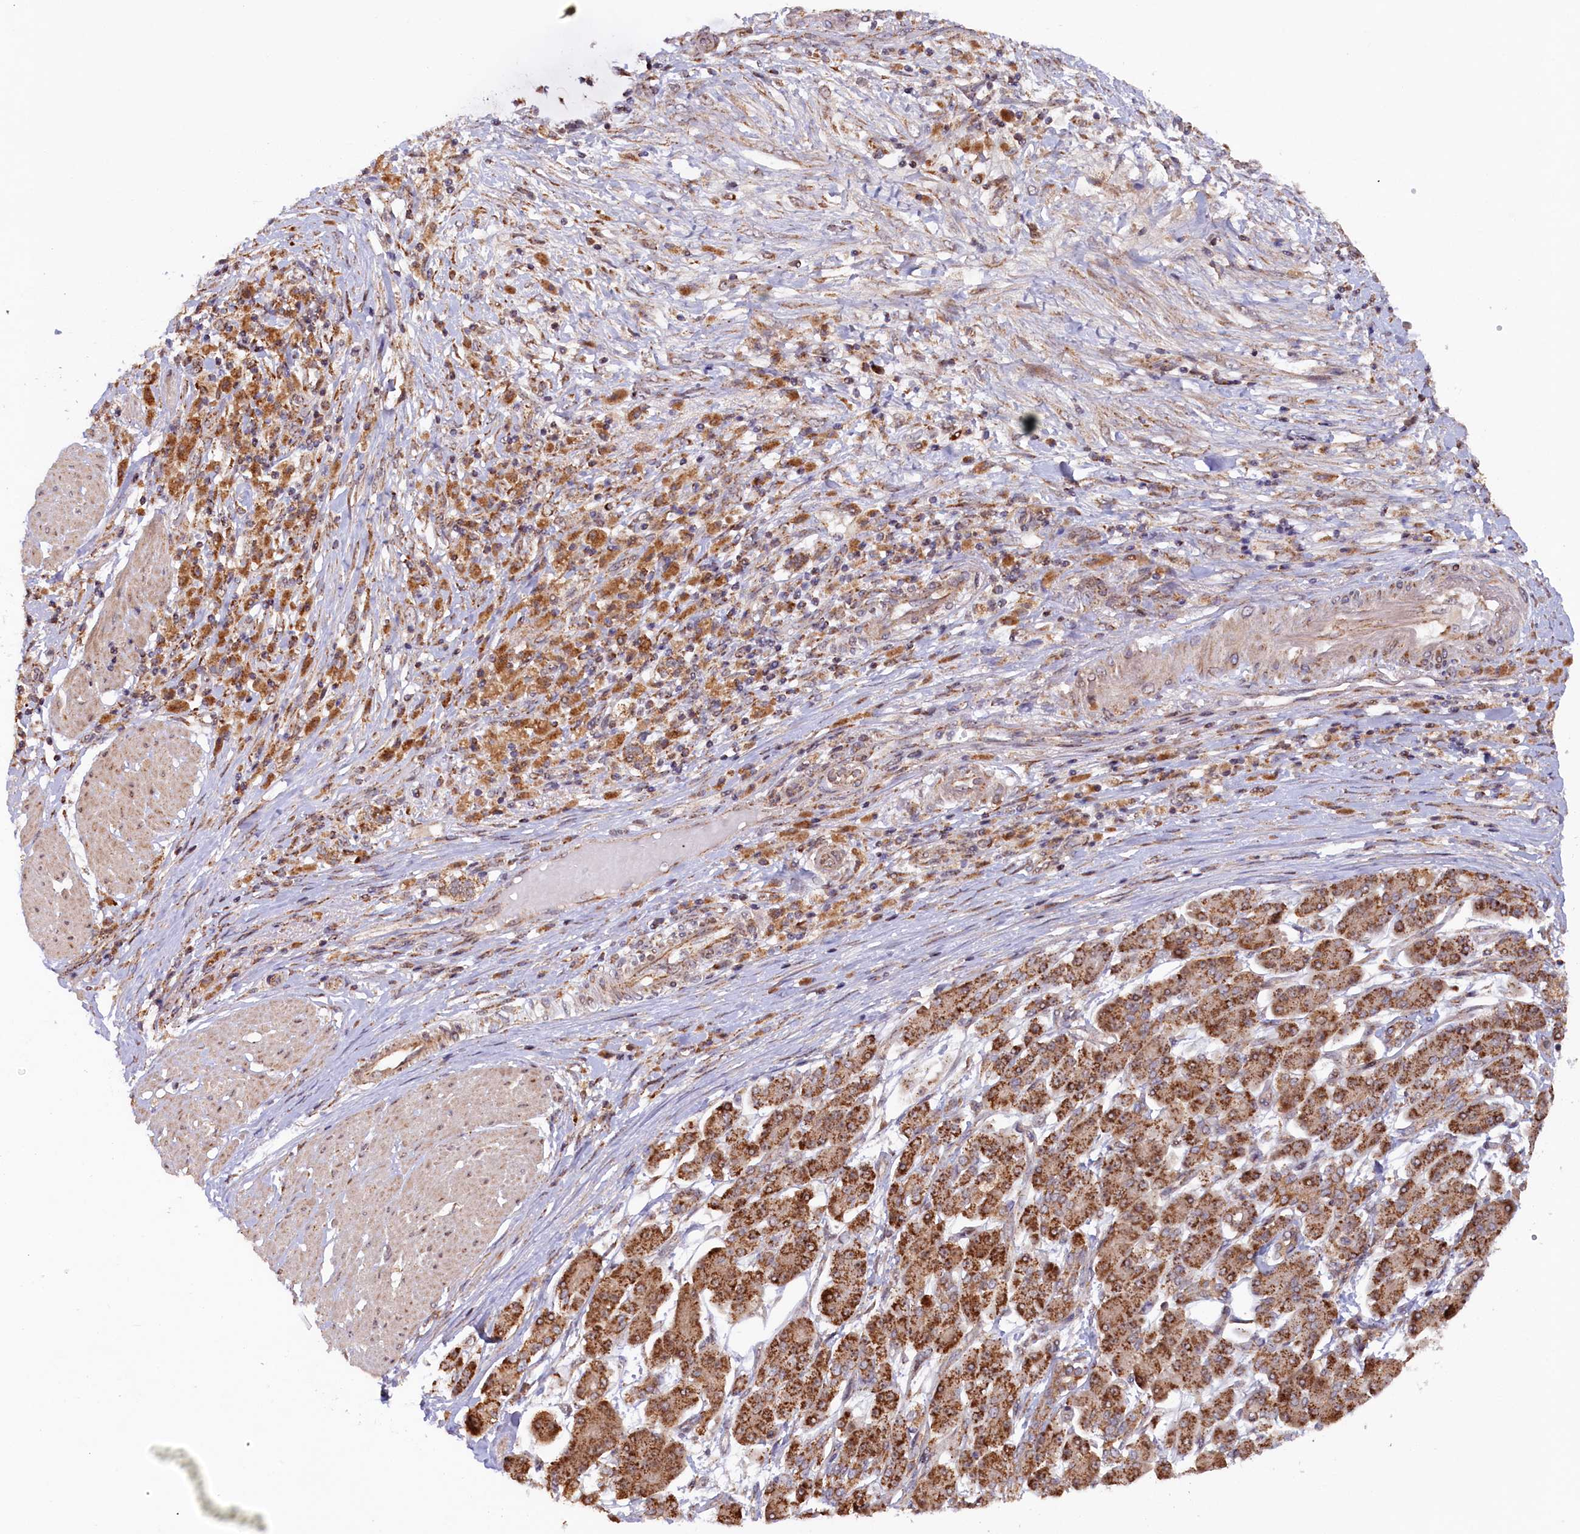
{"staining": {"intensity": "strong", "quantity": ">75%", "location": "cytoplasmic/membranous"}, "tissue": "pancreatic cancer", "cell_type": "Tumor cells", "image_type": "cancer", "snomed": [{"axis": "morphology", "description": "Adenocarcinoma, NOS"}, {"axis": "topography", "description": "Pancreas"}], "caption": "About >75% of tumor cells in human adenocarcinoma (pancreatic) demonstrate strong cytoplasmic/membranous protein staining as visualized by brown immunohistochemical staining.", "gene": "DUS3L", "patient": {"sex": "male", "age": 68}}